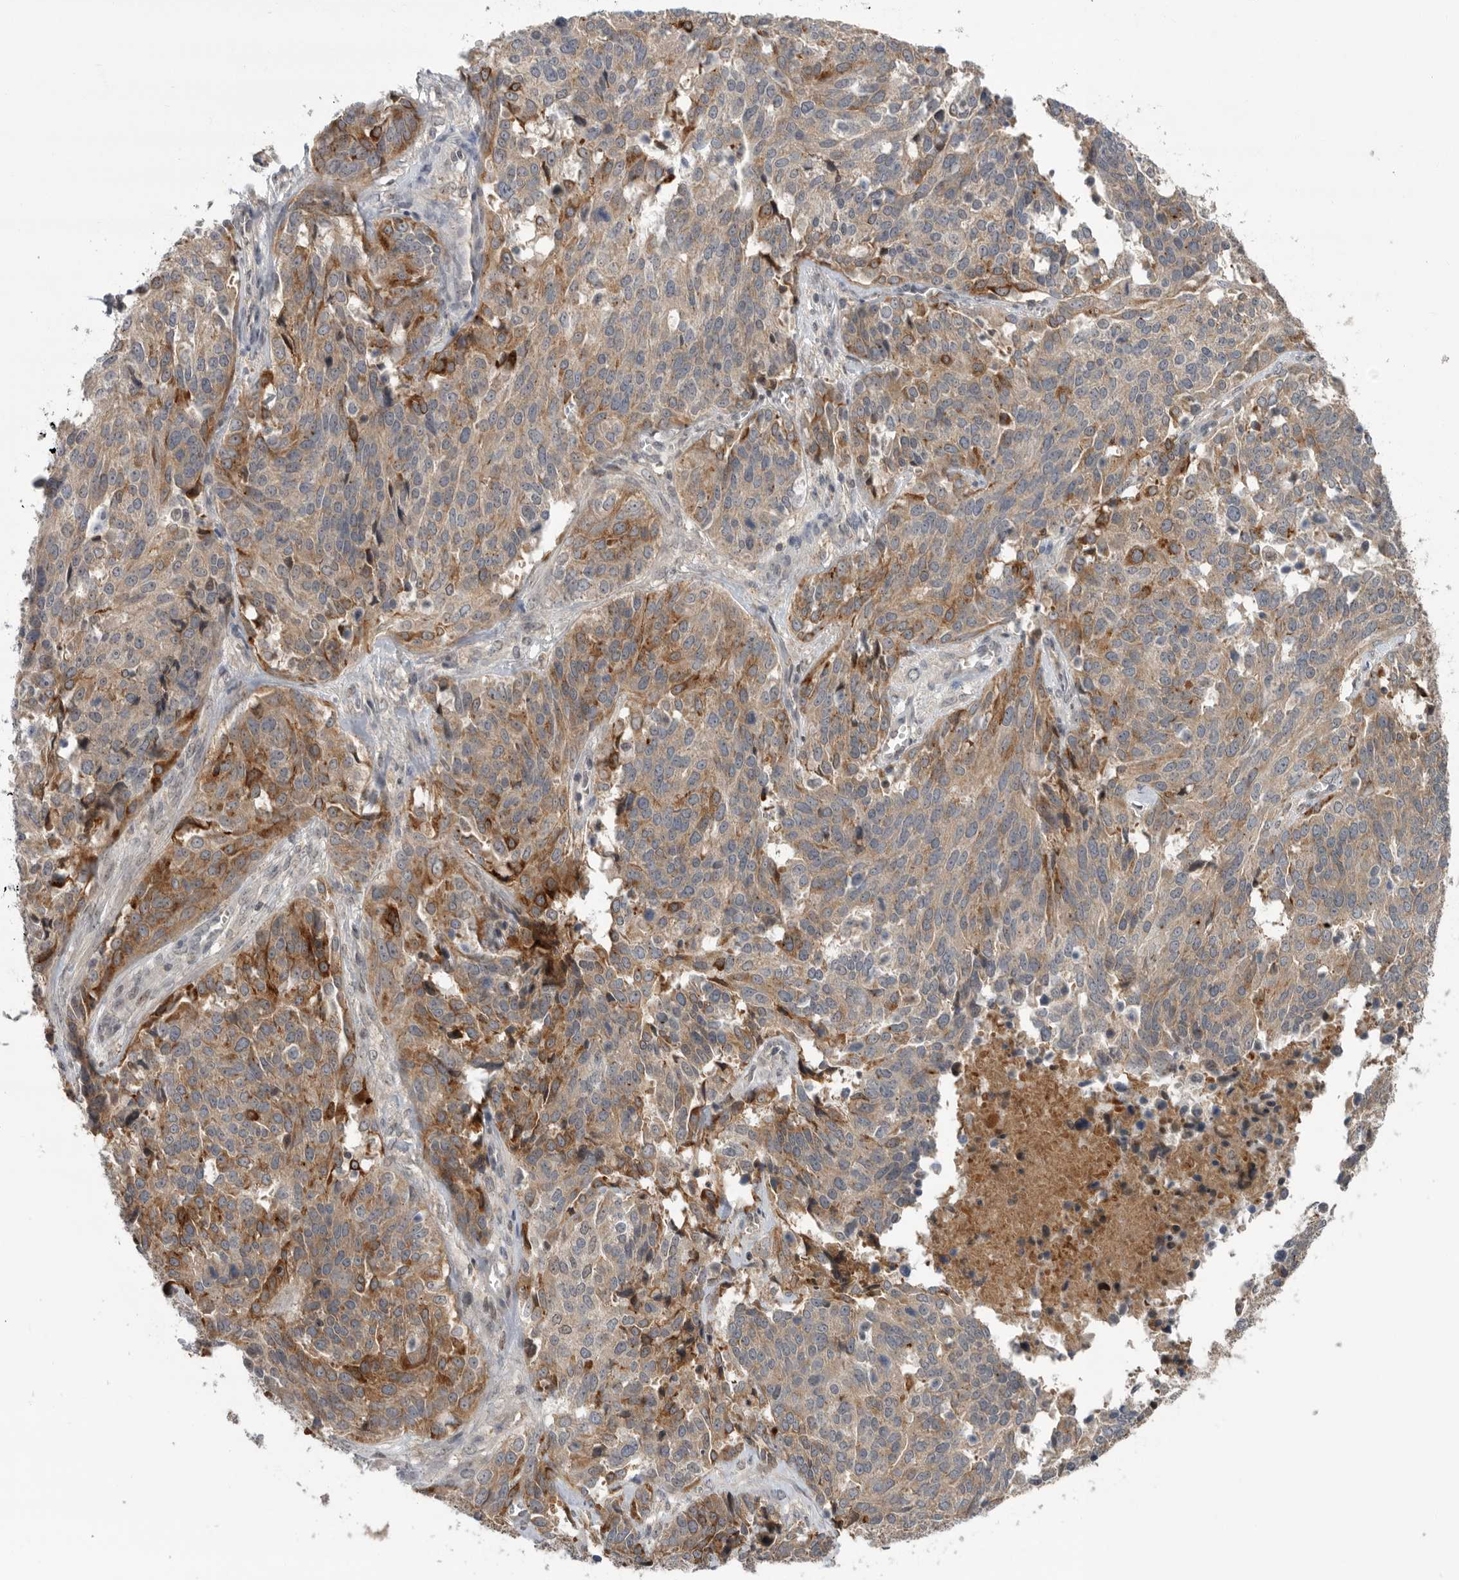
{"staining": {"intensity": "moderate", "quantity": "25%-75%", "location": "cytoplasmic/membranous"}, "tissue": "ovarian cancer", "cell_type": "Tumor cells", "image_type": "cancer", "snomed": [{"axis": "morphology", "description": "Cystadenocarcinoma, serous, NOS"}, {"axis": "topography", "description": "Ovary"}], "caption": "The histopathology image demonstrates immunohistochemical staining of serous cystadenocarcinoma (ovarian). There is moderate cytoplasmic/membranous staining is identified in approximately 25%-75% of tumor cells. (DAB (3,3'-diaminobenzidine) IHC, brown staining for protein, blue staining for nuclei).", "gene": "KLK5", "patient": {"sex": "female", "age": 44}}